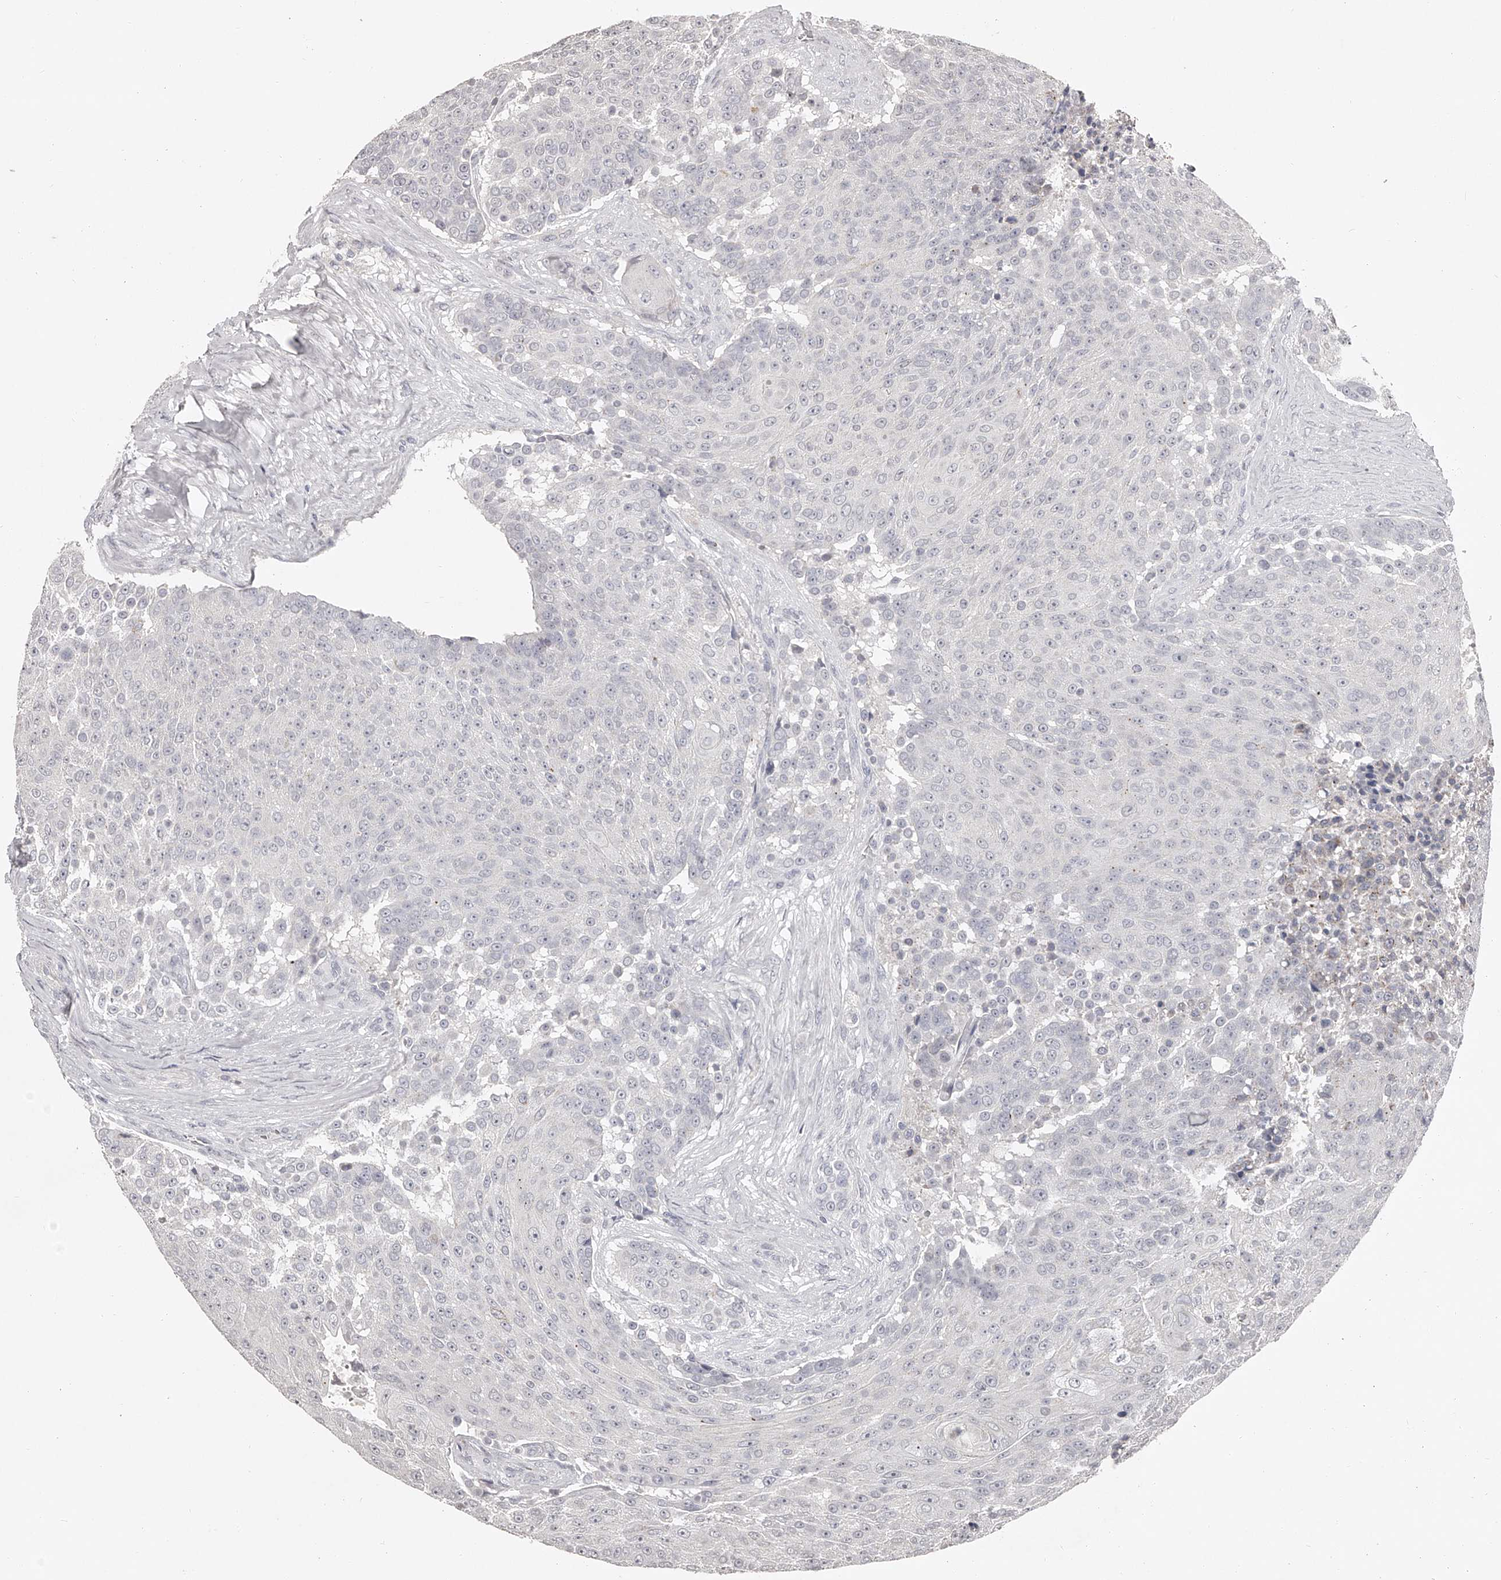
{"staining": {"intensity": "negative", "quantity": "none", "location": "none"}, "tissue": "urothelial cancer", "cell_type": "Tumor cells", "image_type": "cancer", "snomed": [{"axis": "morphology", "description": "Urothelial carcinoma, High grade"}, {"axis": "topography", "description": "Urinary bladder"}], "caption": "A photomicrograph of human urothelial cancer is negative for staining in tumor cells. (Immunohistochemistry, brightfield microscopy, high magnification).", "gene": "NT5DC1", "patient": {"sex": "female", "age": 63}}